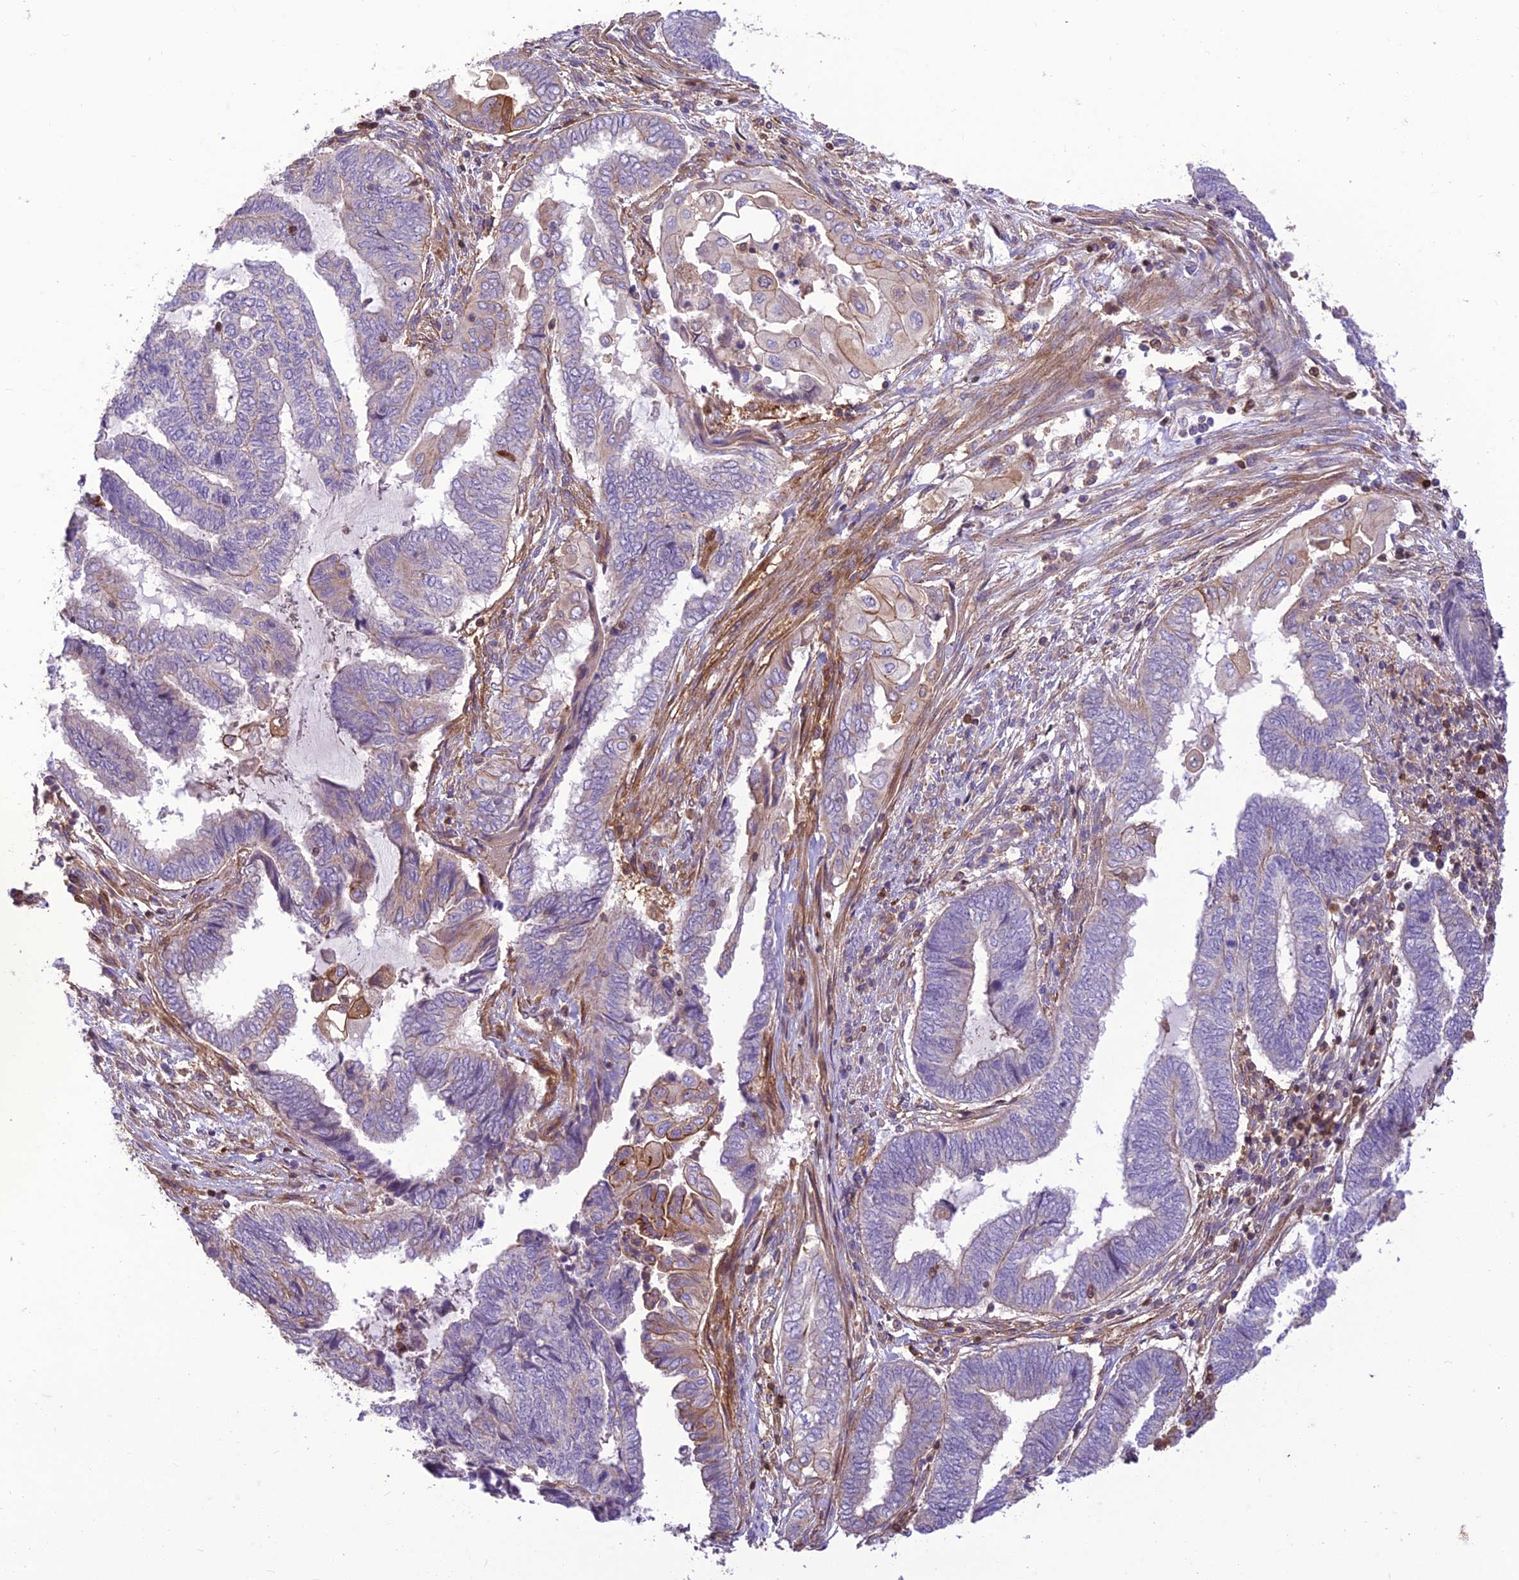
{"staining": {"intensity": "moderate", "quantity": "<25%", "location": "cytoplasmic/membranous"}, "tissue": "endometrial cancer", "cell_type": "Tumor cells", "image_type": "cancer", "snomed": [{"axis": "morphology", "description": "Adenocarcinoma, NOS"}, {"axis": "topography", "description": "Uterus"}, {"axis": "topography", "description": "Endometrium"}], "caption": "IHC histopathology image of endometrial cancer stained for a protein (brown), which exhibits low levels of moderate cytoplasmic/membranous expression in approximately <25% of tumor cells.", "gene": "HPSE2", "patient": {"sex": "female", "age": 70}}